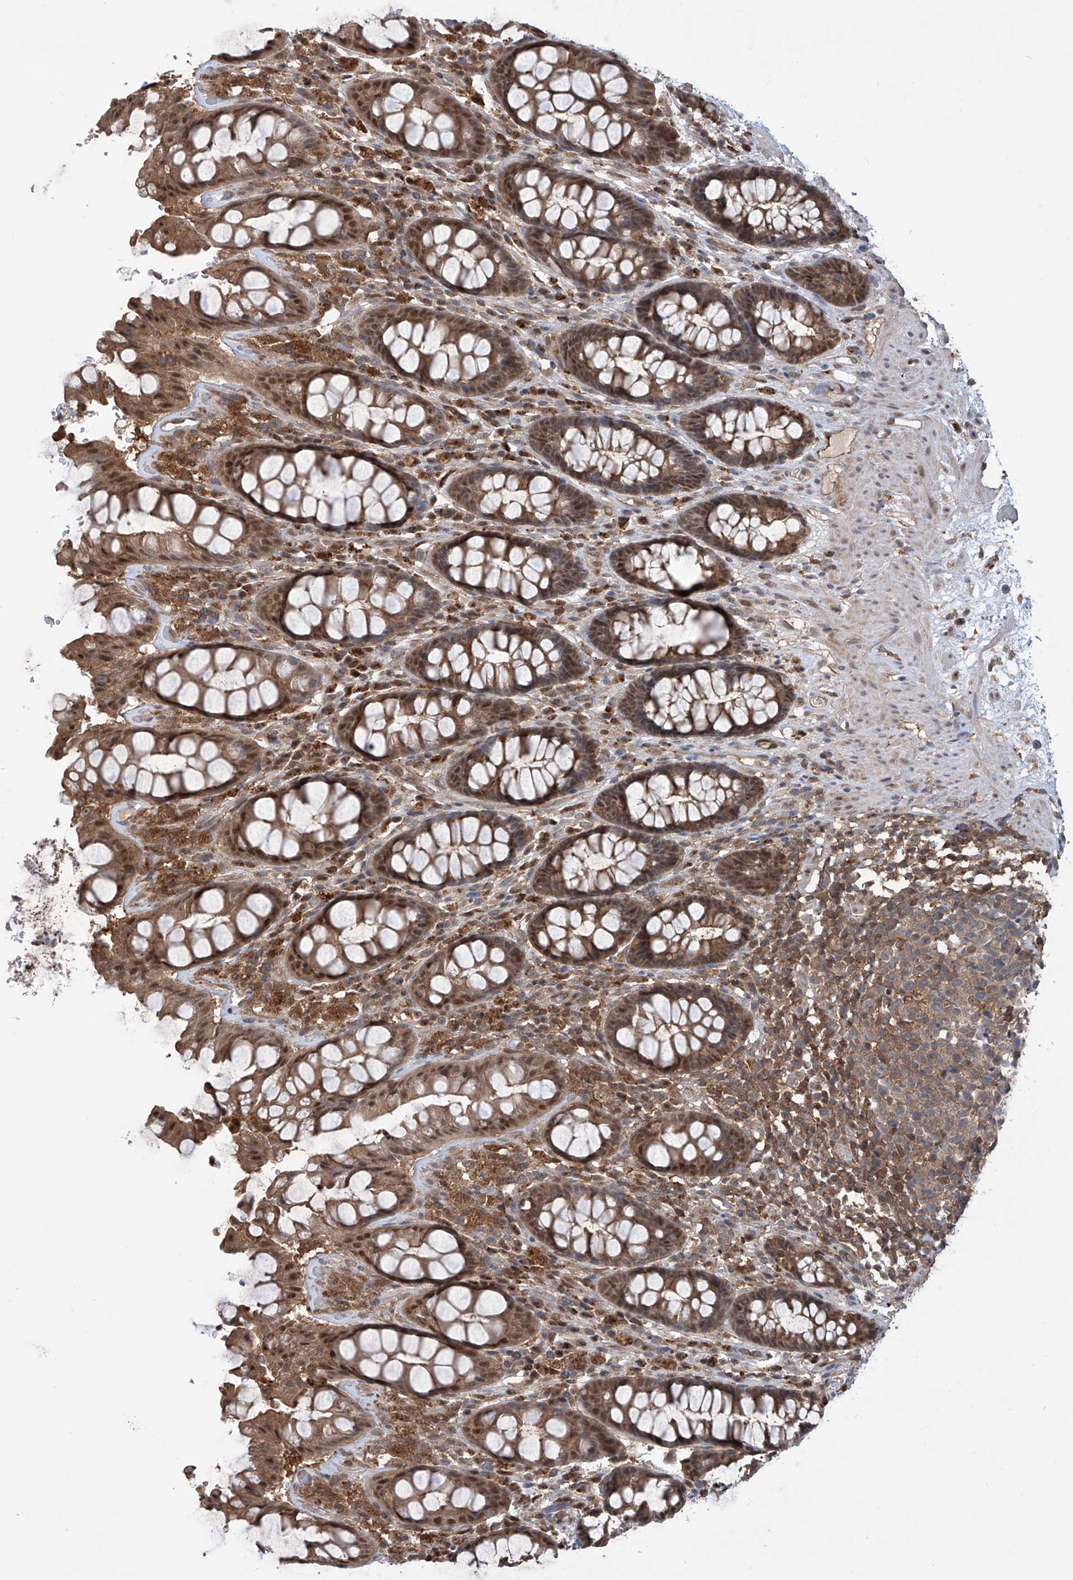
{"staining": {"intensity": "moderate", "quantity": ">75%", "location": "cytoplasmic/membranous,nuclear"}, "tissue": "rectum", "cell_type": "Glandular cells", "image_type": "normal", "snomed": [{"axis": "morphology", "description": "Normal tissue, NOS"}, {"axis": "topography", "description": "Rectum"}], "caption": "Moderate cytoplasmic/membranous,nuclear staining is appreciated in approximately >75% of glandular cells in benign rectum.", "gene": "HOXC8", "patient": {"sex": "male", "age": 64}}